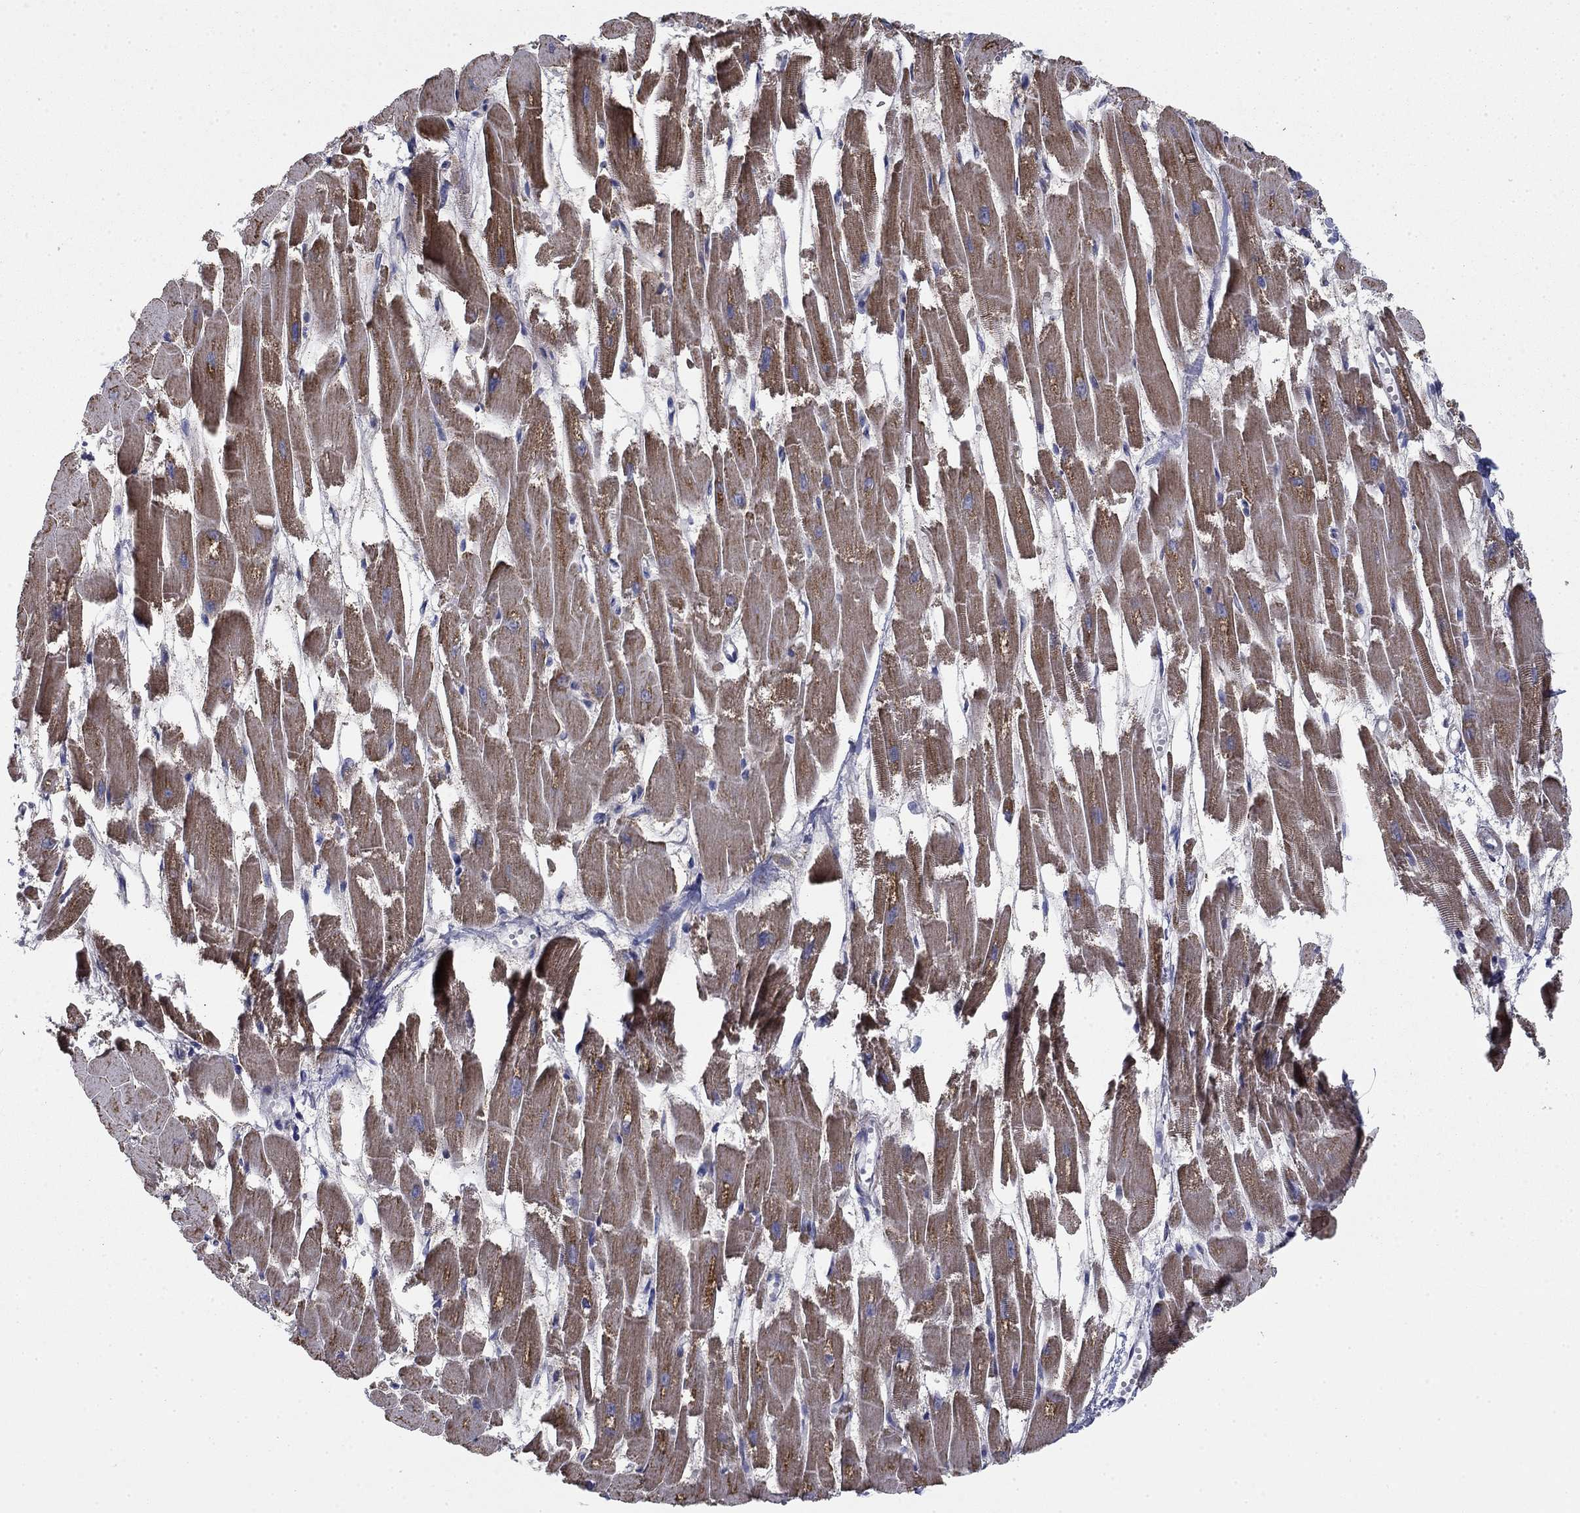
{"staining": {"intensity": "moderate", "quantity": ">75%", "location": "cytoplasmic/membranous"}, "tissue": "heart muscle", "cell_type": "Cardiomyocytes", "image_type": "normal", "snomed": [{"axis": "morphology", "description": "Normal tissue, NOS"}, {"axis": "topography", "description": "Heart"}], "caption": "Protein staining of normal heart muscle shows moderate cytoplasmic/membranous expression in about >75% of cardiomyocytes. (brown staining indicates protein expression, while blue staining denotes nuclei).", "gene": "MMAA", "patient": {"sex": "female", "age": 52}}